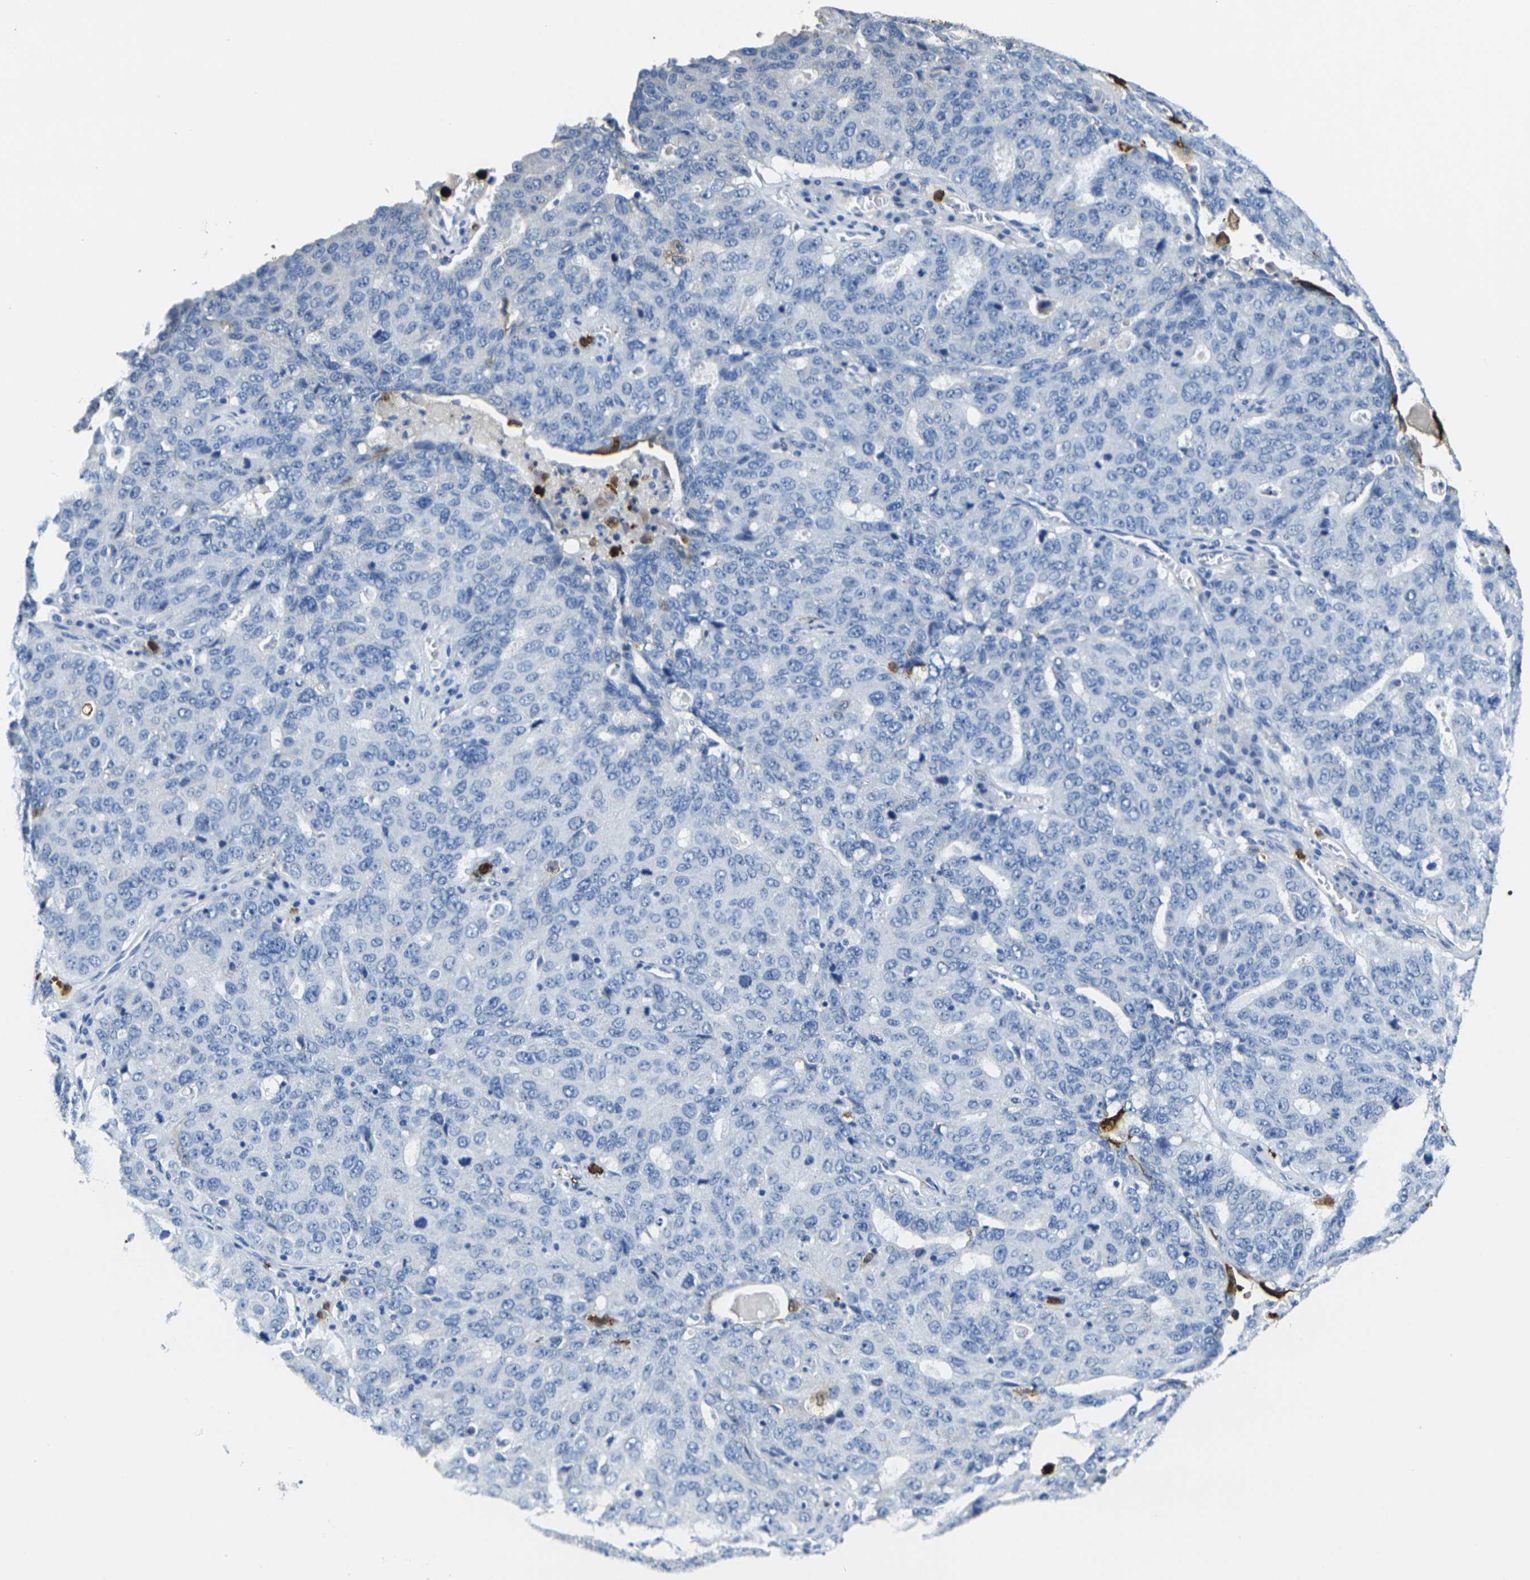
{"staining": {"intensity": "strong", "quantity": "<25%", "location": "cytoplasmic/membranous,nuclear"}, "tissue": "ovarian cancer", "cell_type": "Tumor cells", "image_type": "cancer", "snomed": [{"axis": "morphology", "description": "Carcinoma, endometroid"}, {"axis": "topography", "description": "Ovary"}], "caption": "Endometroid carcinoma (ovarian) tissue reveals strong cytoplasmic/membranous and nuclear positivity in approximately <25% of tumor cells", "gene": "S100A9", "patient": {"sex": "female", "age": 62}}